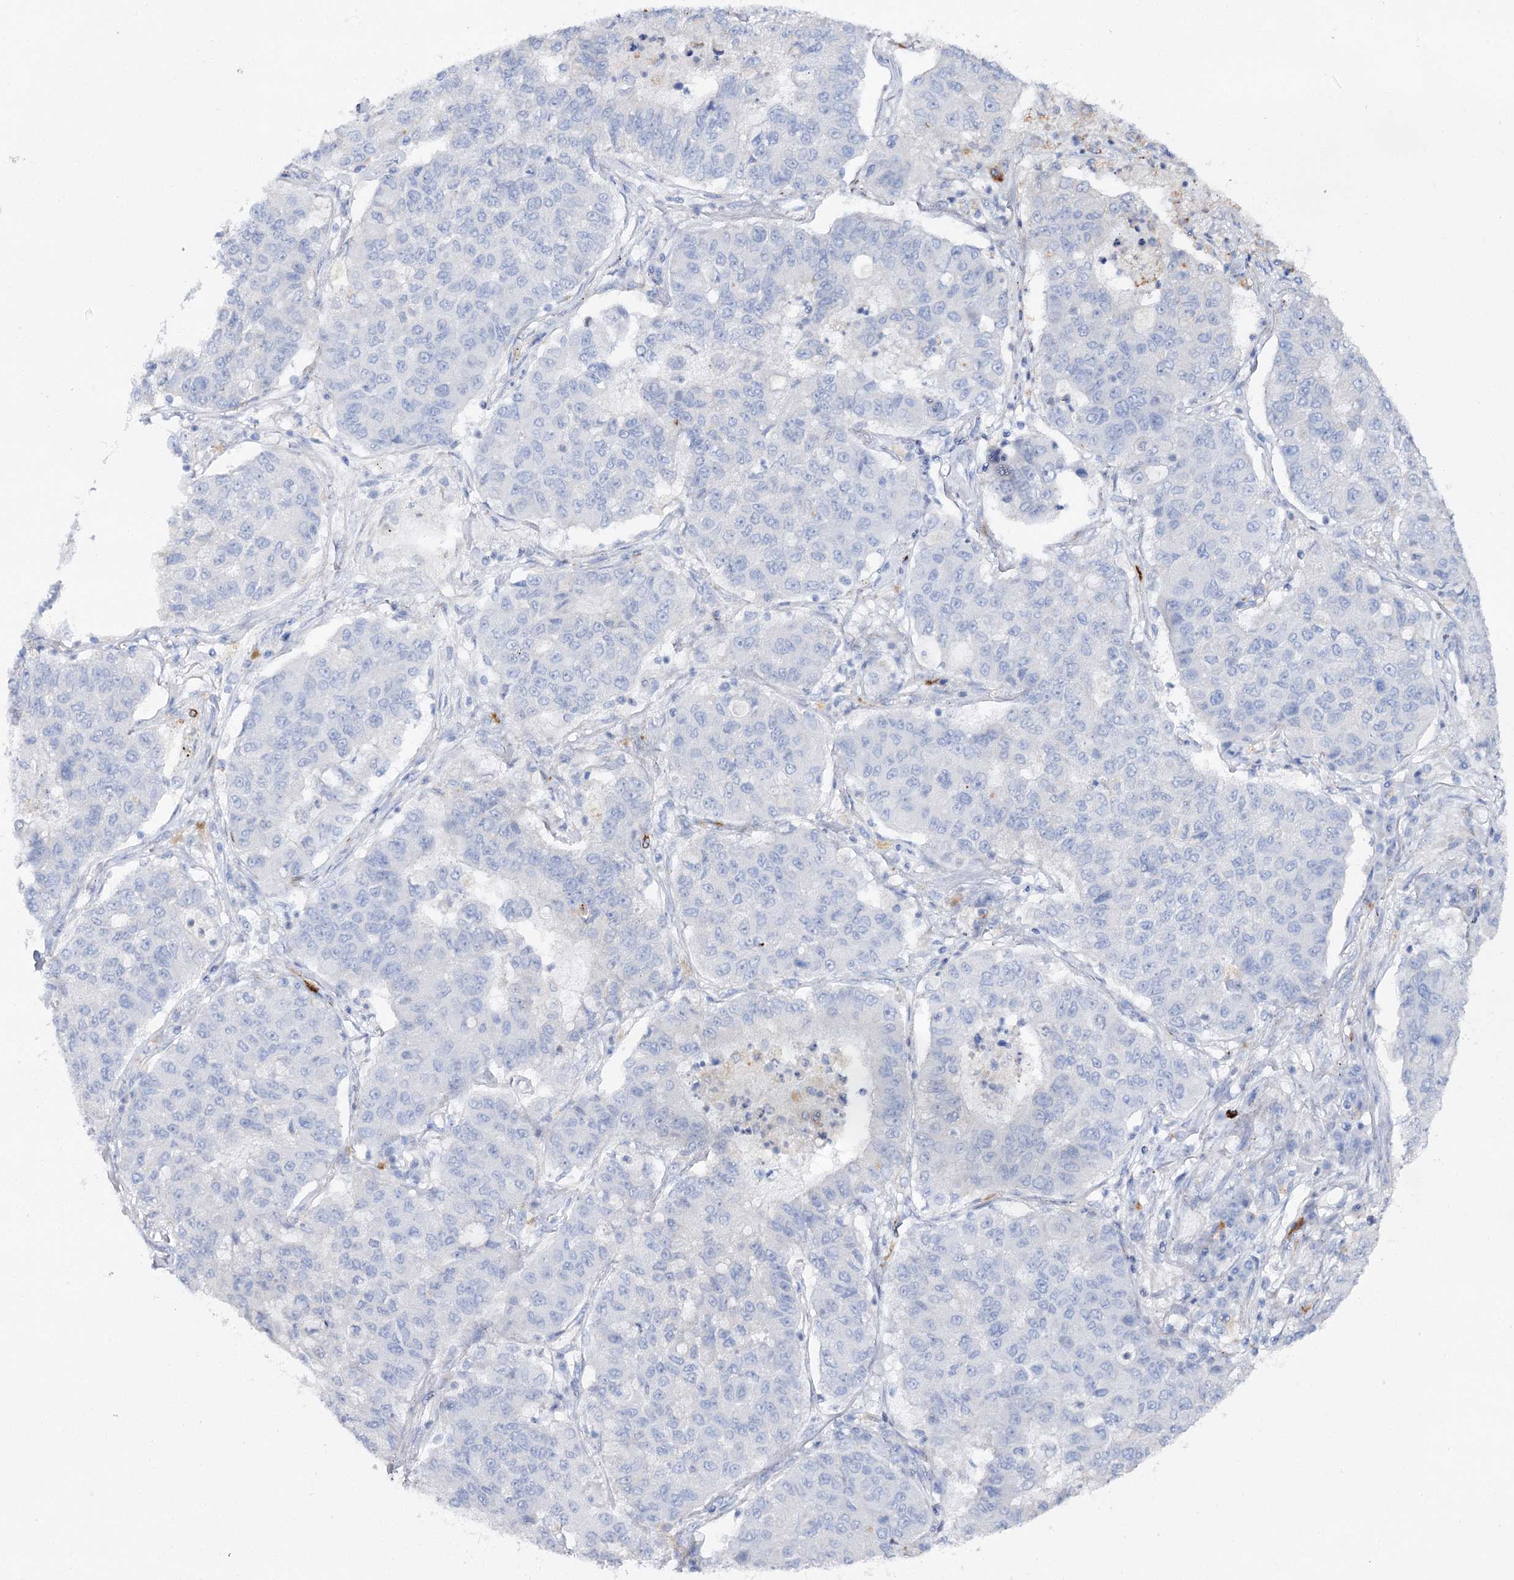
{"staining": {"intensity": "negative", "quantity": "none", "location": "none"}, "tissue": "lung cancer", "cell_type": "Tumor cells", "image_type": "cancer", "snomed": [{"axis": "morphology", "description": "Squamous cell carcinoma, NOS"}, {"axis": "topography", "description": "Lung"}], "caption": "Tumor cells show no significant protein positivity in lung squamous cell carcinoma.", "gene": "SLC3A1", "patient": {"sex": "male", "age": 74}}